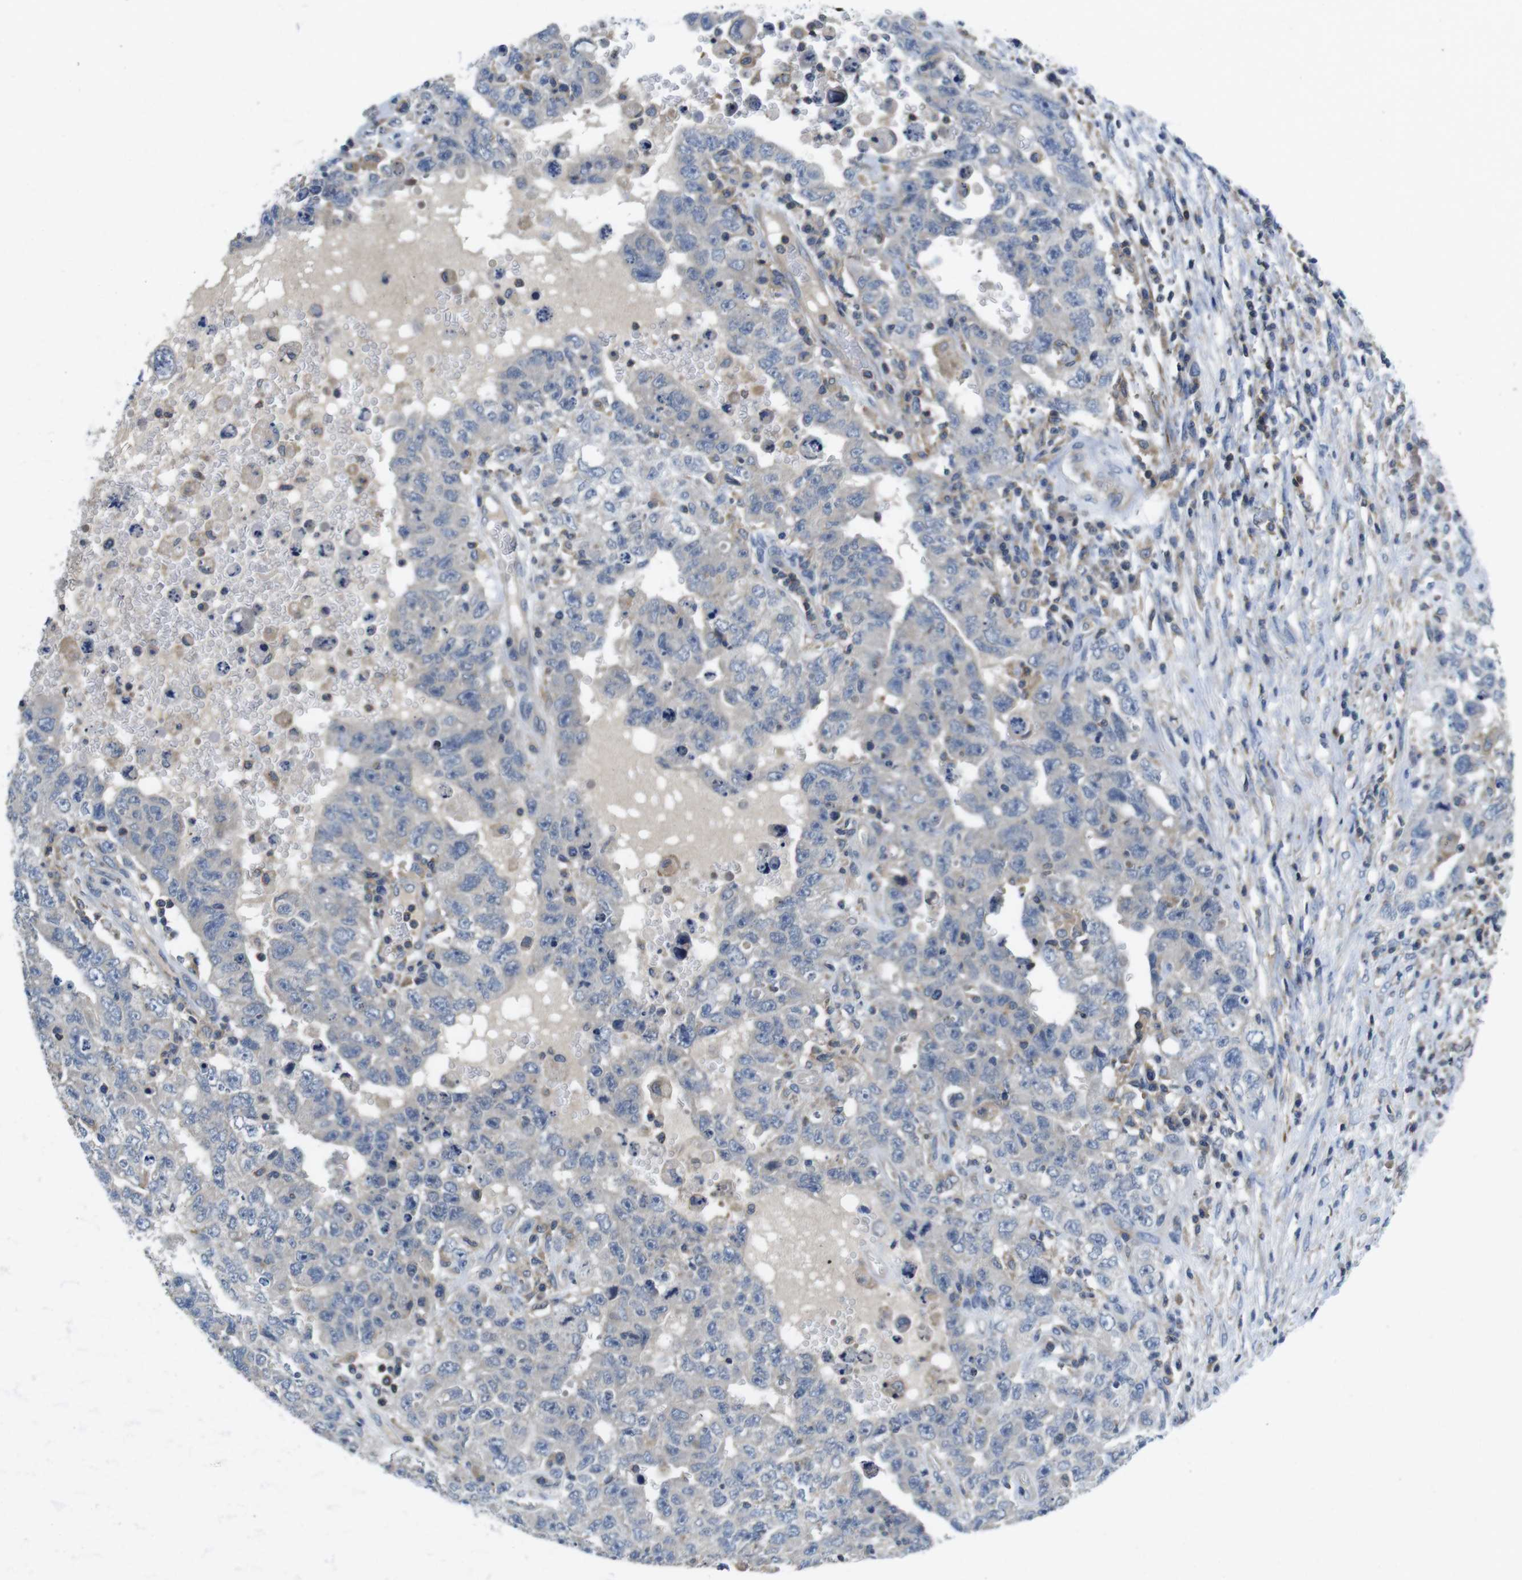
{"staining": {"intensity": "negative", "quantity": "none", "location": "none"}, "tissue": "testis cancer", "cell_type": "Tumor cells", "image_type": "cancer", "snomed": [{"axis": "morphology", "description": "Carcinoma, Embryonal, NOS"}, {"axis": "topography", "description": "Testis"}], "caption": "This image is of testis cancer stained with IHC to label a protein in brown with the nuclei are counter-stained blue. There is no expression in tumor cells. (Brightfield microscopy of DAB immunohistochemistry at high magnification).", "gene": "PIK3CD", "patient": {"sex": "male", "age": 26}}